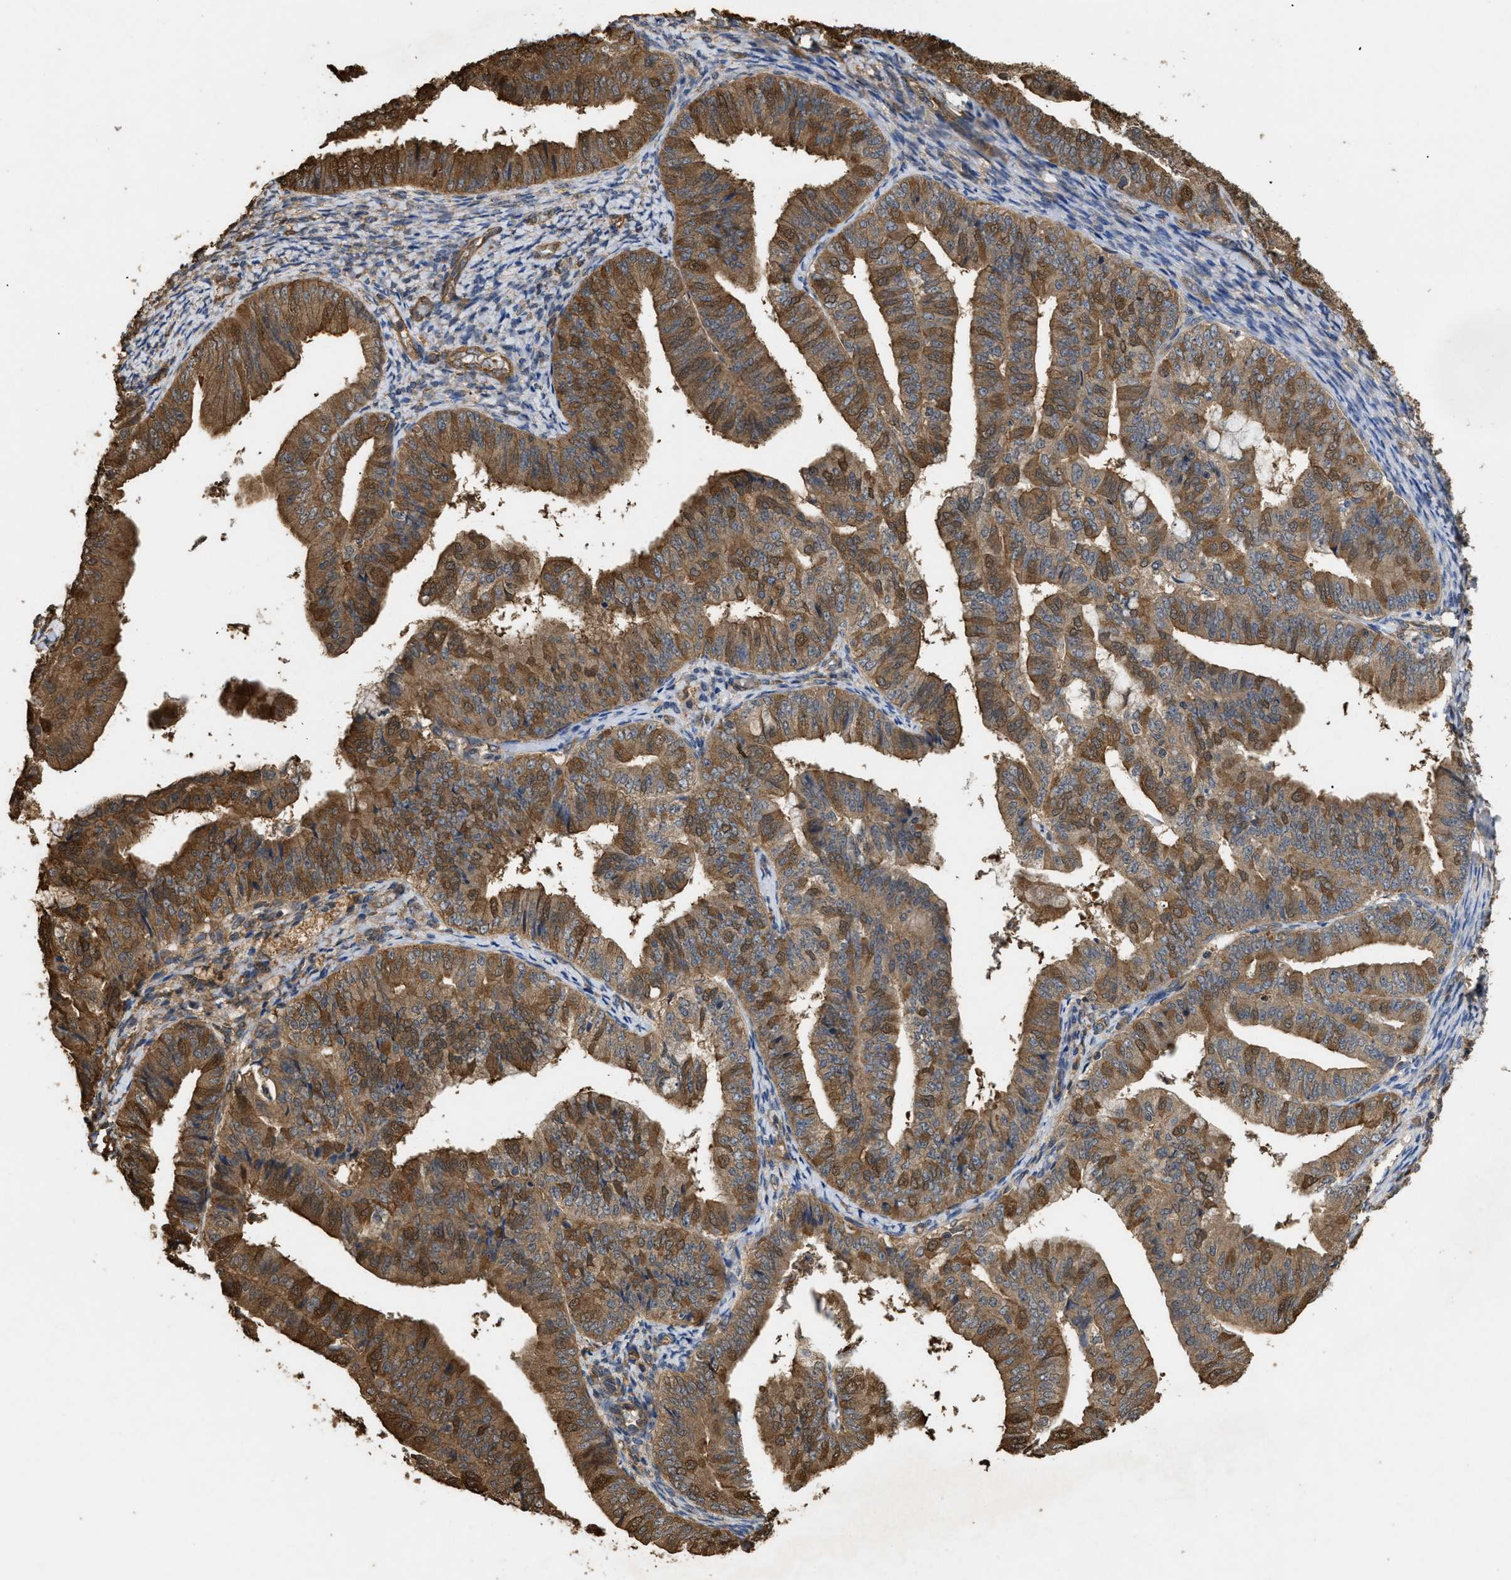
{"staining": {"intensity": "moderate", "quantity": ">75%", "location": "cytoplasmic/membranous"}, "tissue": "endometrial cancer", "cell_type": "Tumor cells", "image_type": "cancer", "snomed": [{"axis": "morphology", "description": "Adenocarcinoma, NOS"}, {"axis": "topography", "description": "Endometrium"}], "caption": "The micrograph displays immunohistochemical staining of adenocarcinoma (endometrial). There is moderate cytoplasmic/membranous staining is present in approximately >75% of tumor cells.", "gene": "CALM1", "patient": {"sex": "female", "age": 63}}